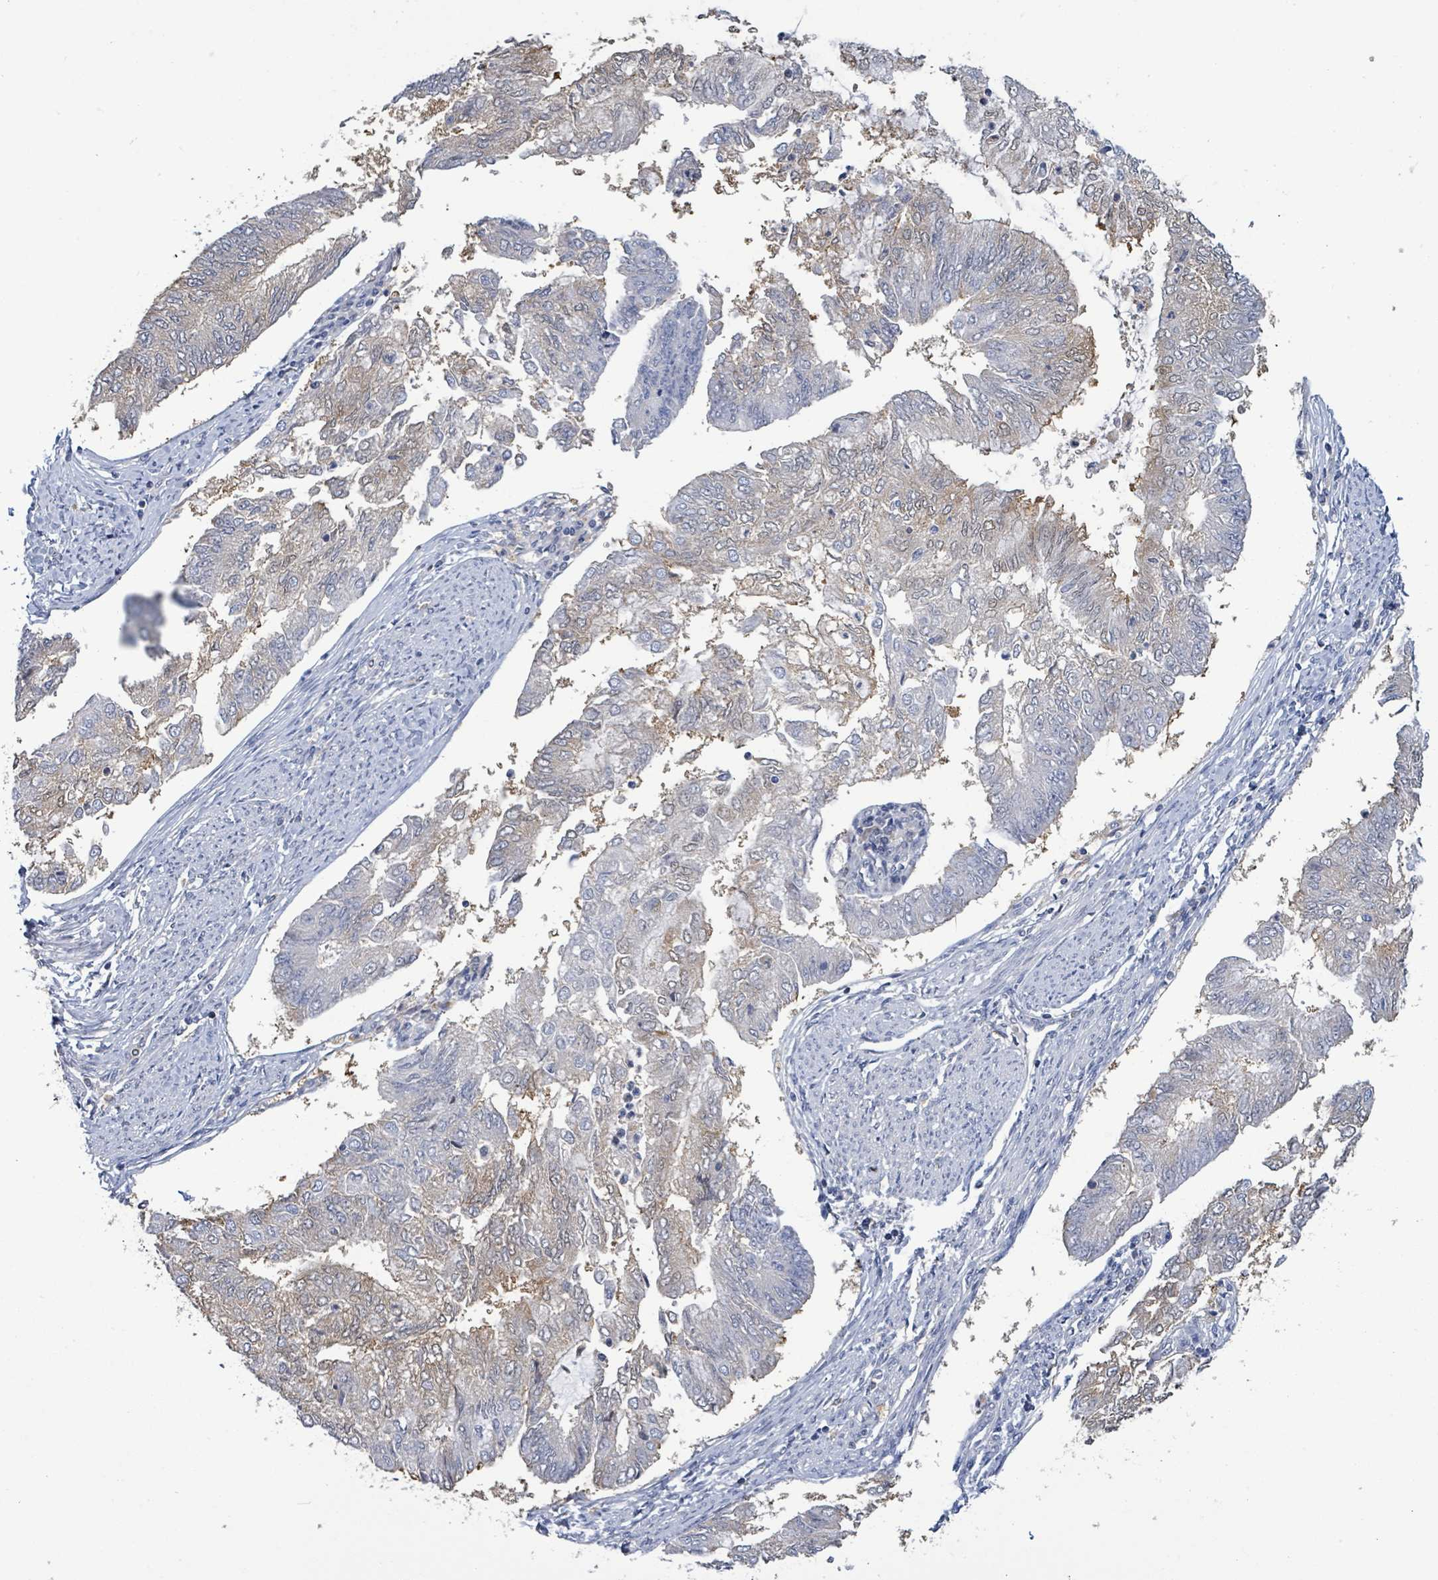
{"staining": {"intensity": "weak", "quantity": "<25%", "location": "cytoplasmic/membranous"}, "tissue": "endometrial cancer", "cell_type": "Tumor cells", "image_type": "cancer", "snomed": [{"axis": "morphology", "description": "Adenocarcinoma, NOS"}, {"axis": "topography", "description": "Endometrium"}], "caption": "Photomicrograph shows no protein staining in tumor cells of adenocarcinoma (endometrial) tissue. (Brightfield microscopy of DAB (3,3'-diaminobenzidine) immunohistochemistry (IHC) at high magnification).", "gene": "PGAM1", "patient": {"sex": "female", "age": 68}}